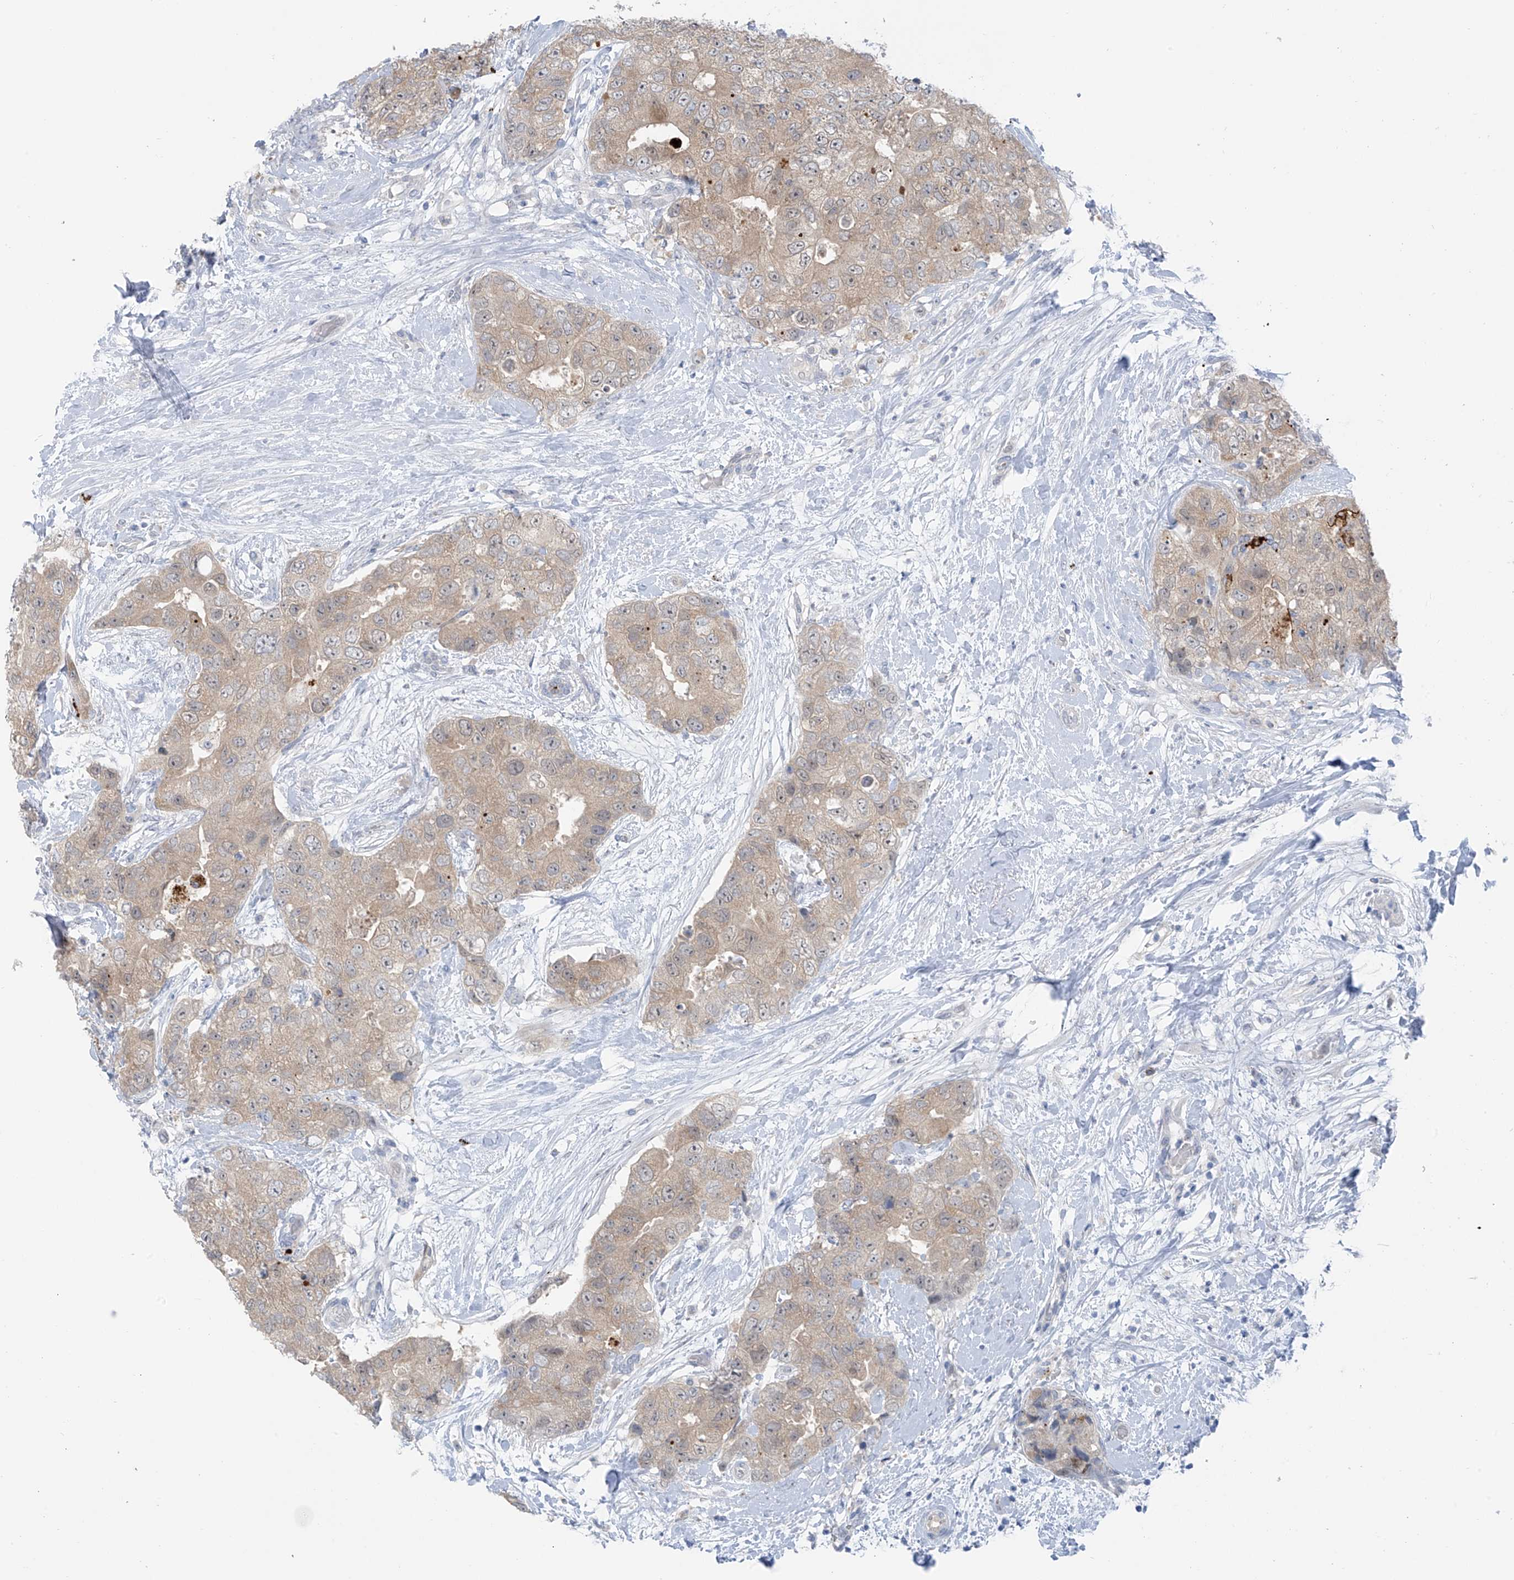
{"staining": {"intensity": "weak", "quantity": ">75%", "location": "cytoplasmic/membranous"}, "tissue": "breast cancer", "cell_type": "Tumor cells", "image_type": "cancer", "snomed": [{"axis": "morphology", "description": "Duct carcinoma"}, {"axis": "topography", "description": "Breast"}], "caption": "DAB immunohistochemical staining of human breast cancer (intraductal carcinoma) displays weak cytoplasmic/membranous protein positivity in about >75% of tumor cells. The staining was performed using DAB, with brown indicating positive protein expression. Nuclei are stained blue with hematoxylin.", "gene": "ZNF793", "patient": {"sex": "female", "age": 62}}